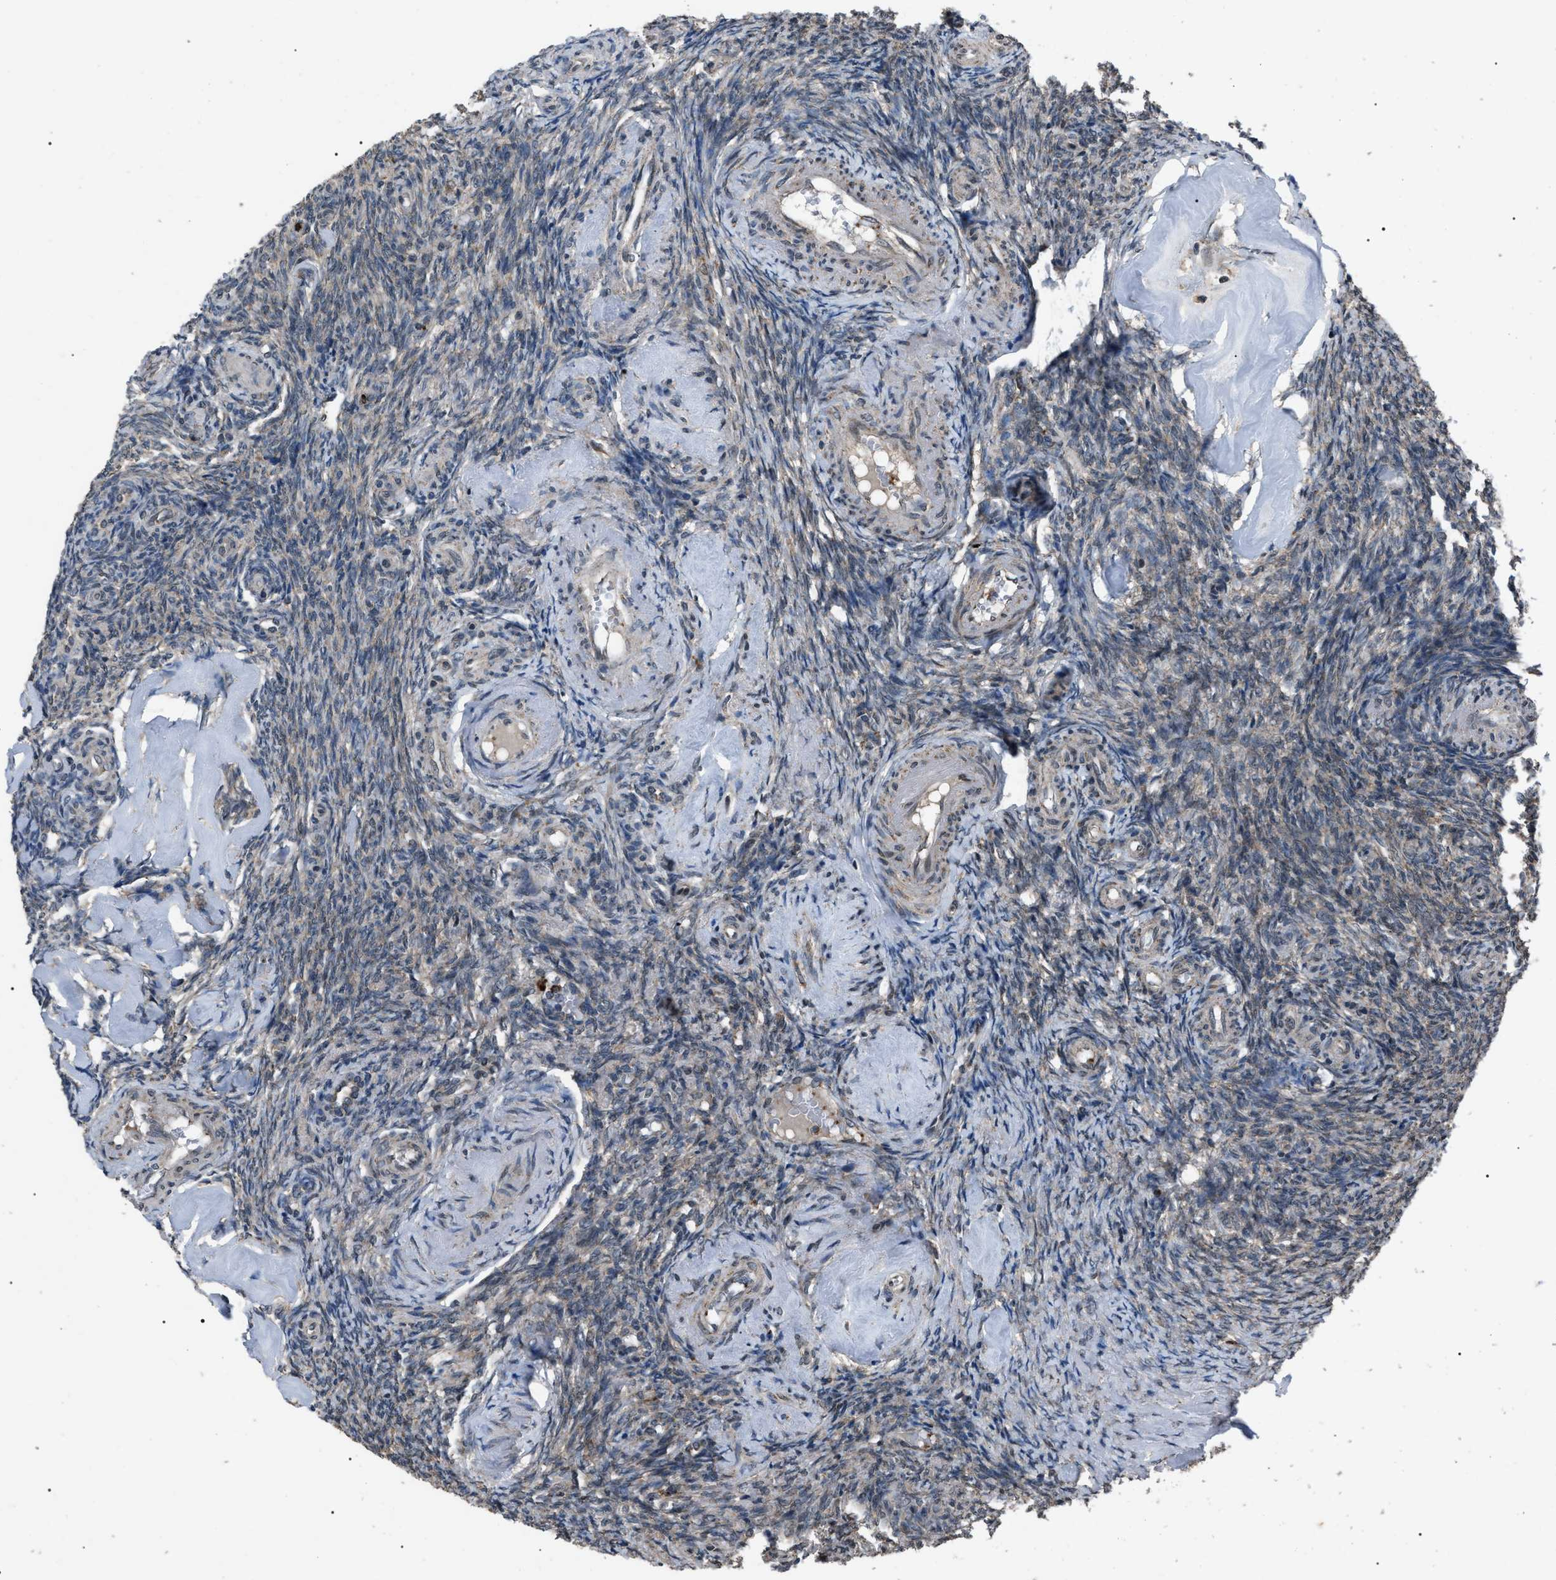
{"staining": {"intensity": "weak", "quantity": "<25%", "location": "cytoplasmic/membranous"}, "tissue": "ovary", "cell_type": "Ovarian stroma cells", "image_type": "normal", "snomed": [{"axis": "morphology", "description": "Normal tissue, NOS"}, {"axis": "topography", "description": "Ovary"}], "caption": "There is no significant expression in ovarian stroma cells of ovary. The staining was performed using DAB to visualize the protein expression in brown, while the nuclei were stained in blue with hematoxylin (Magnification: 20x).", "gene": "ZFAND2A", "patient": {"sex": "female", "age": 41}}